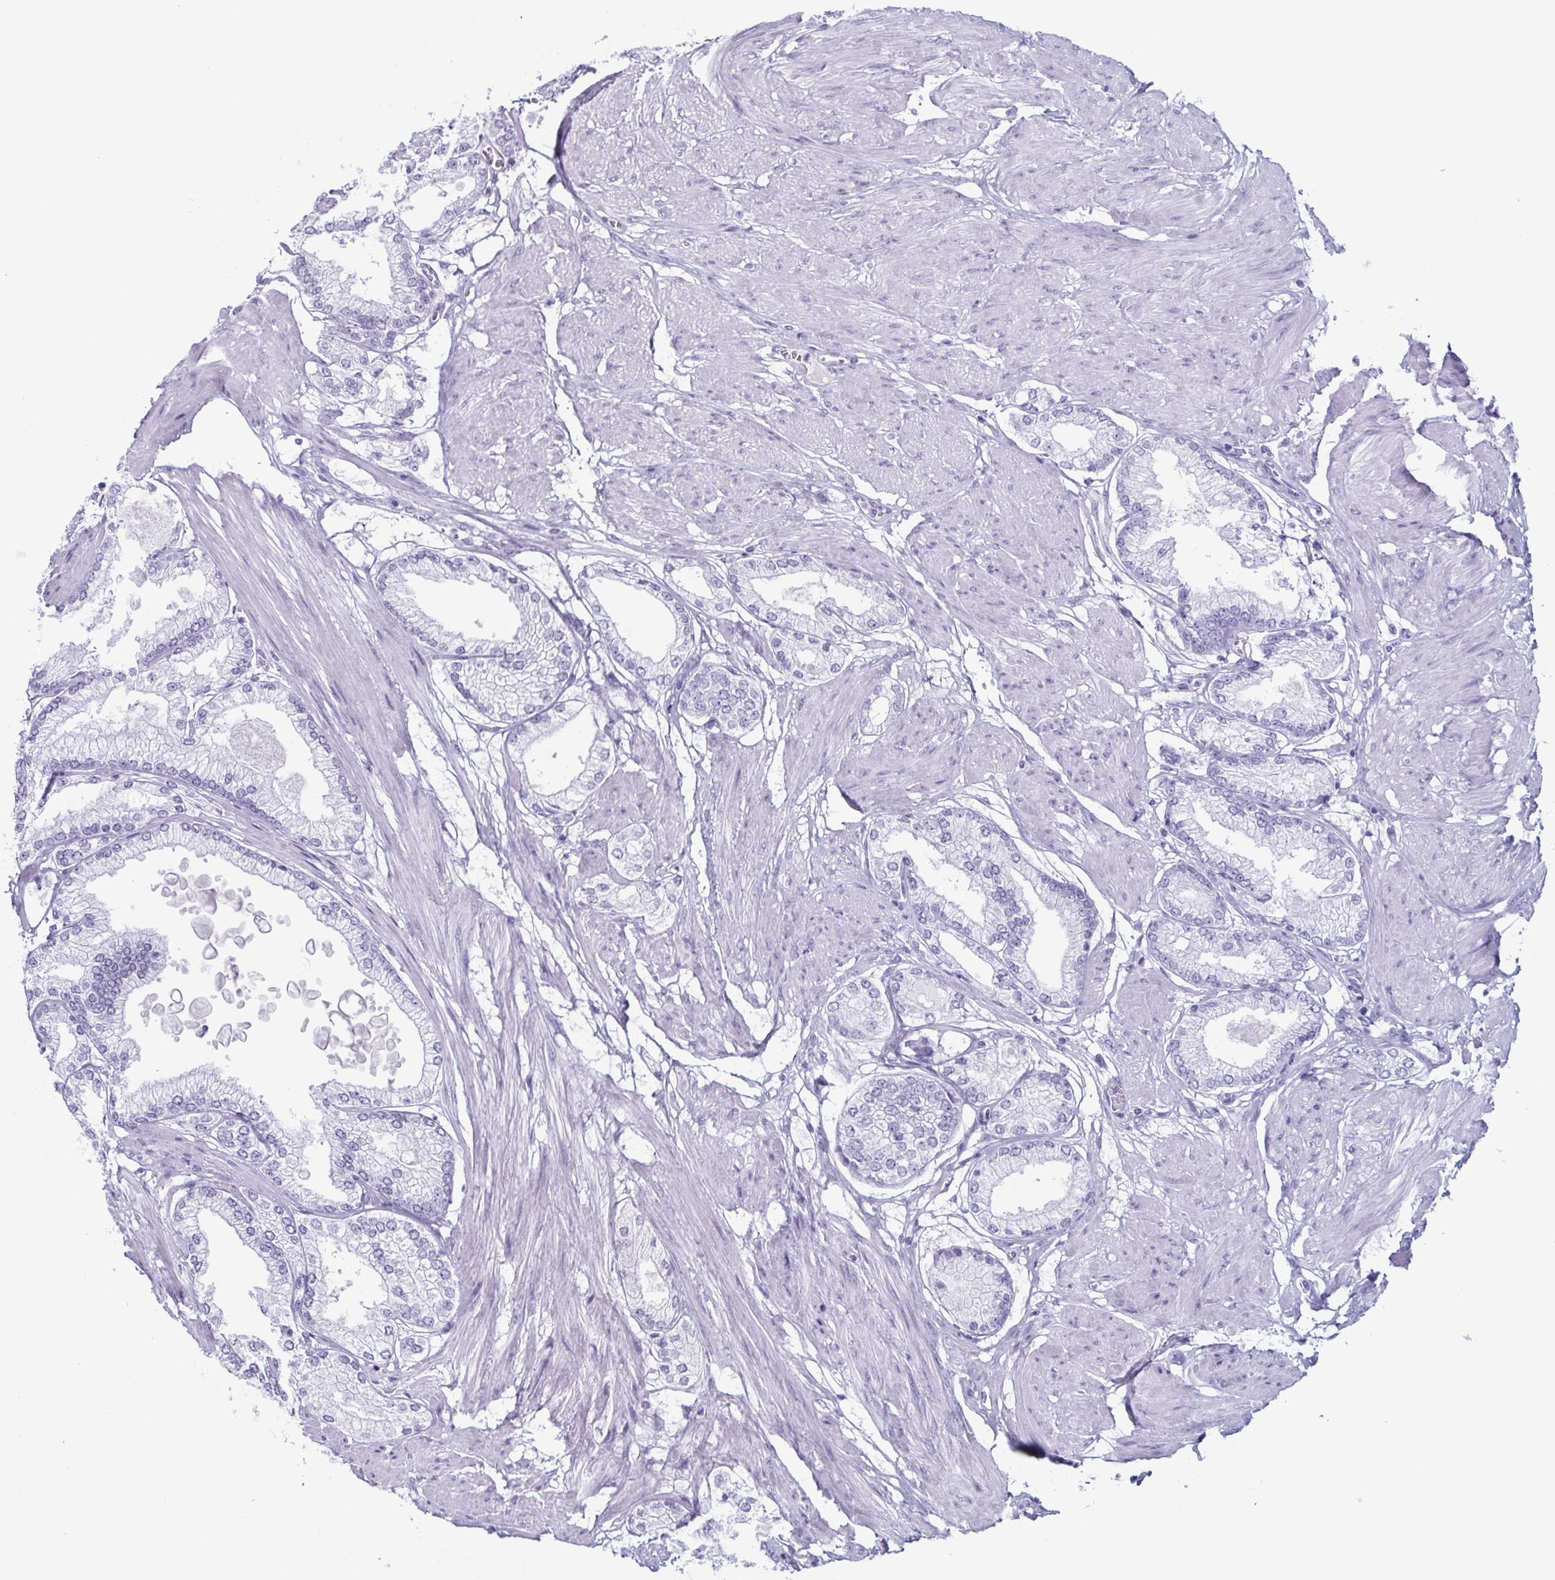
{"staining": {"intensity": "negative", "quantity": "none", "location": "none"}, "tissue": "prostate cancer", "cell_type": "Tumor cells", "image_type": "cancer", "snomed": [{"axis": "morphology", "description": "Adenocarcinoma, High grade"}, {"axis": "topography", "description": "Prostate"}], "caption": "Immunohistochemistry of high-grade adenocarcinoma (prostate) displays no staining in tumor cells. (Brightfield microscopy of DAB immunohistochemistry at high magnification).", "gene": "ENKUR", "patient": {"sex": "male", "age": 68}}